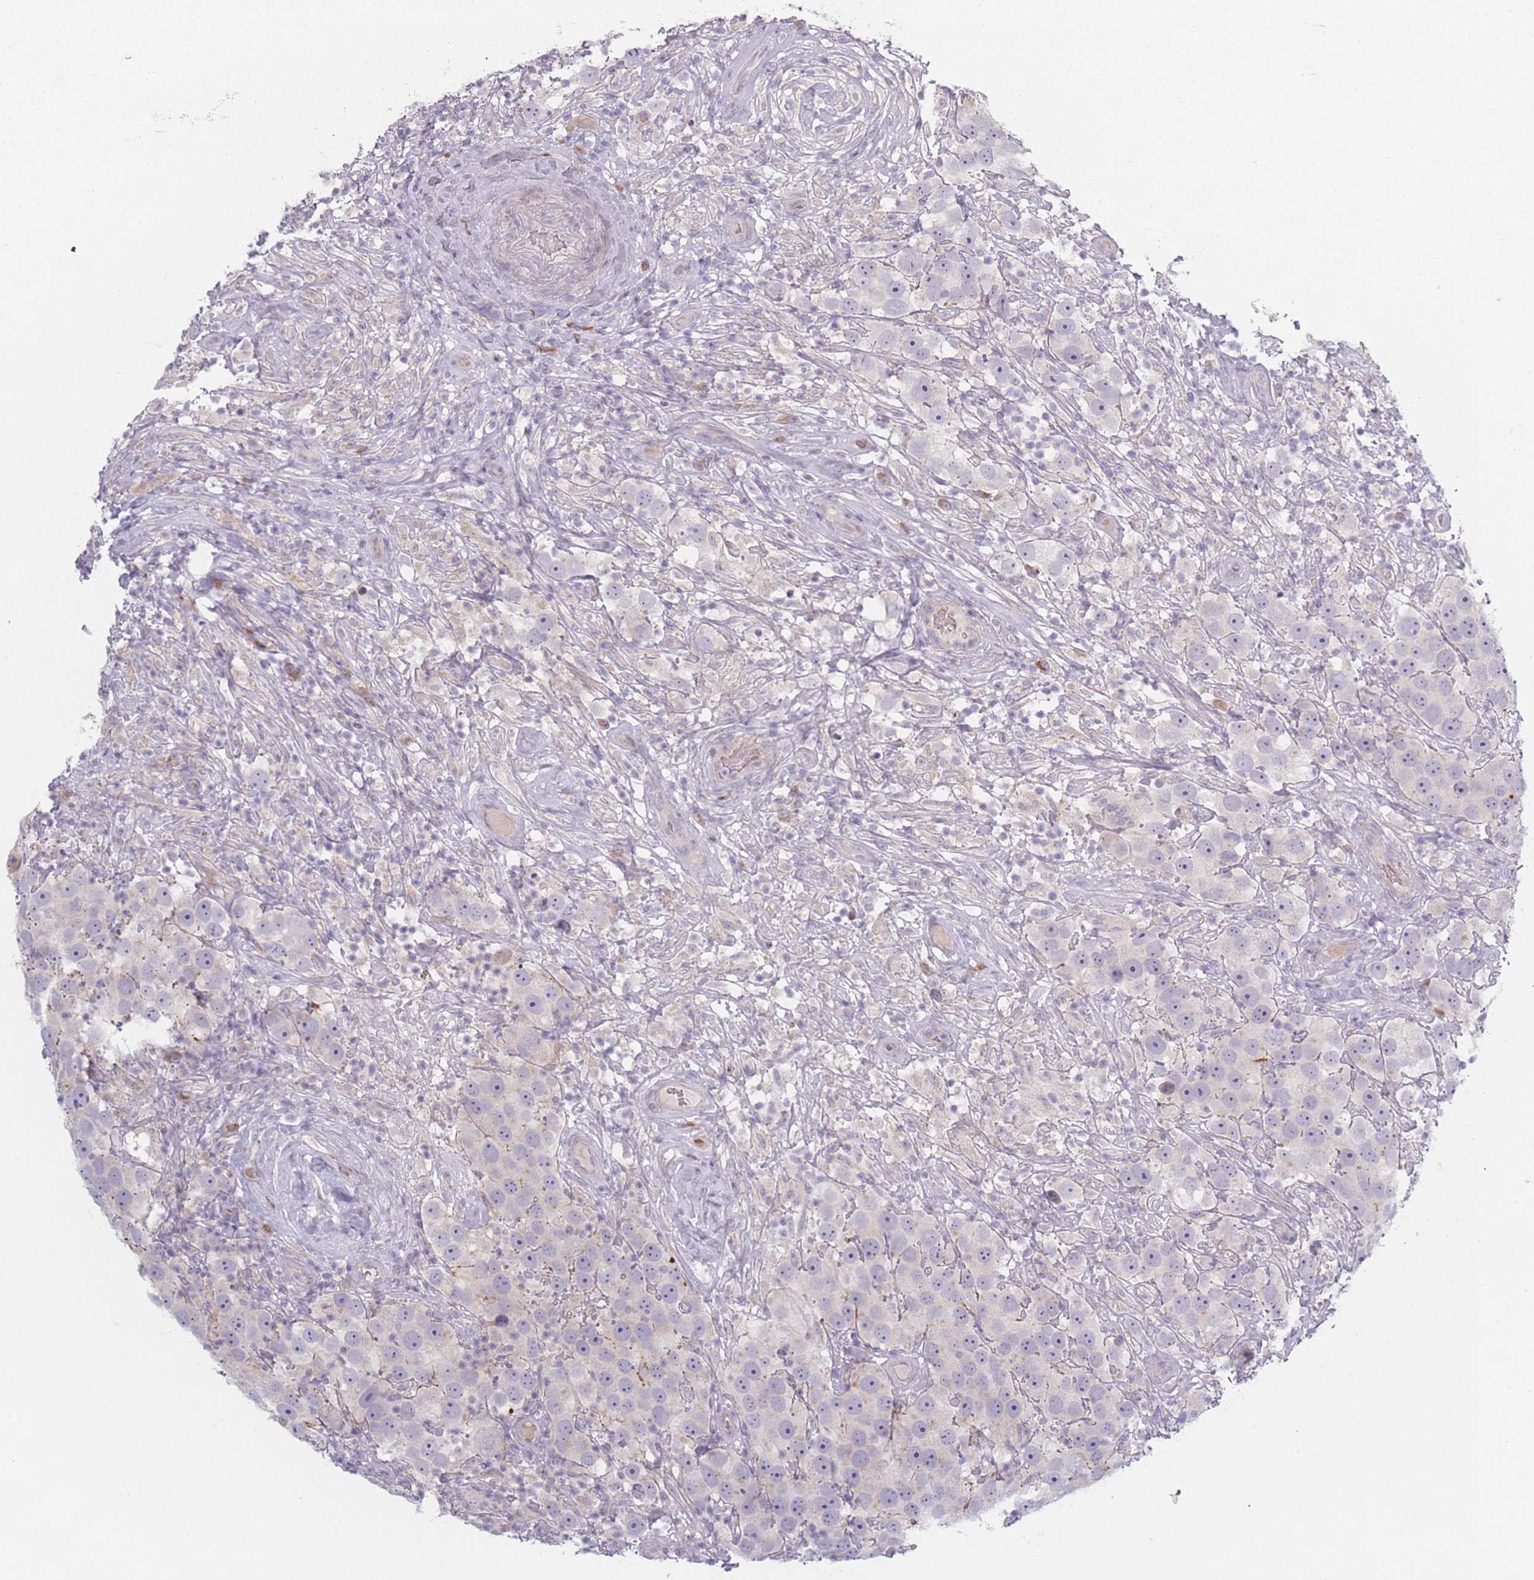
{"staining": {"intensity": "negative", "quantity": "none", "location": "none"}, "tissue": "testis cancer", "cell_type": "Tumor cells", "image_type": "cancer", "snomed": [{"axis": "morphology", "description": "Seminoma, NOS"}, {"axis": "topography", "description": "Testis"}], "caption": "This is a photomicrograph of immunohistochemistry (IHC) staining of seminoma (testis), which shows no positivity in tumor cells.", "gene": "RASL10B", "patient": {"sex": "male", "age": 49}}